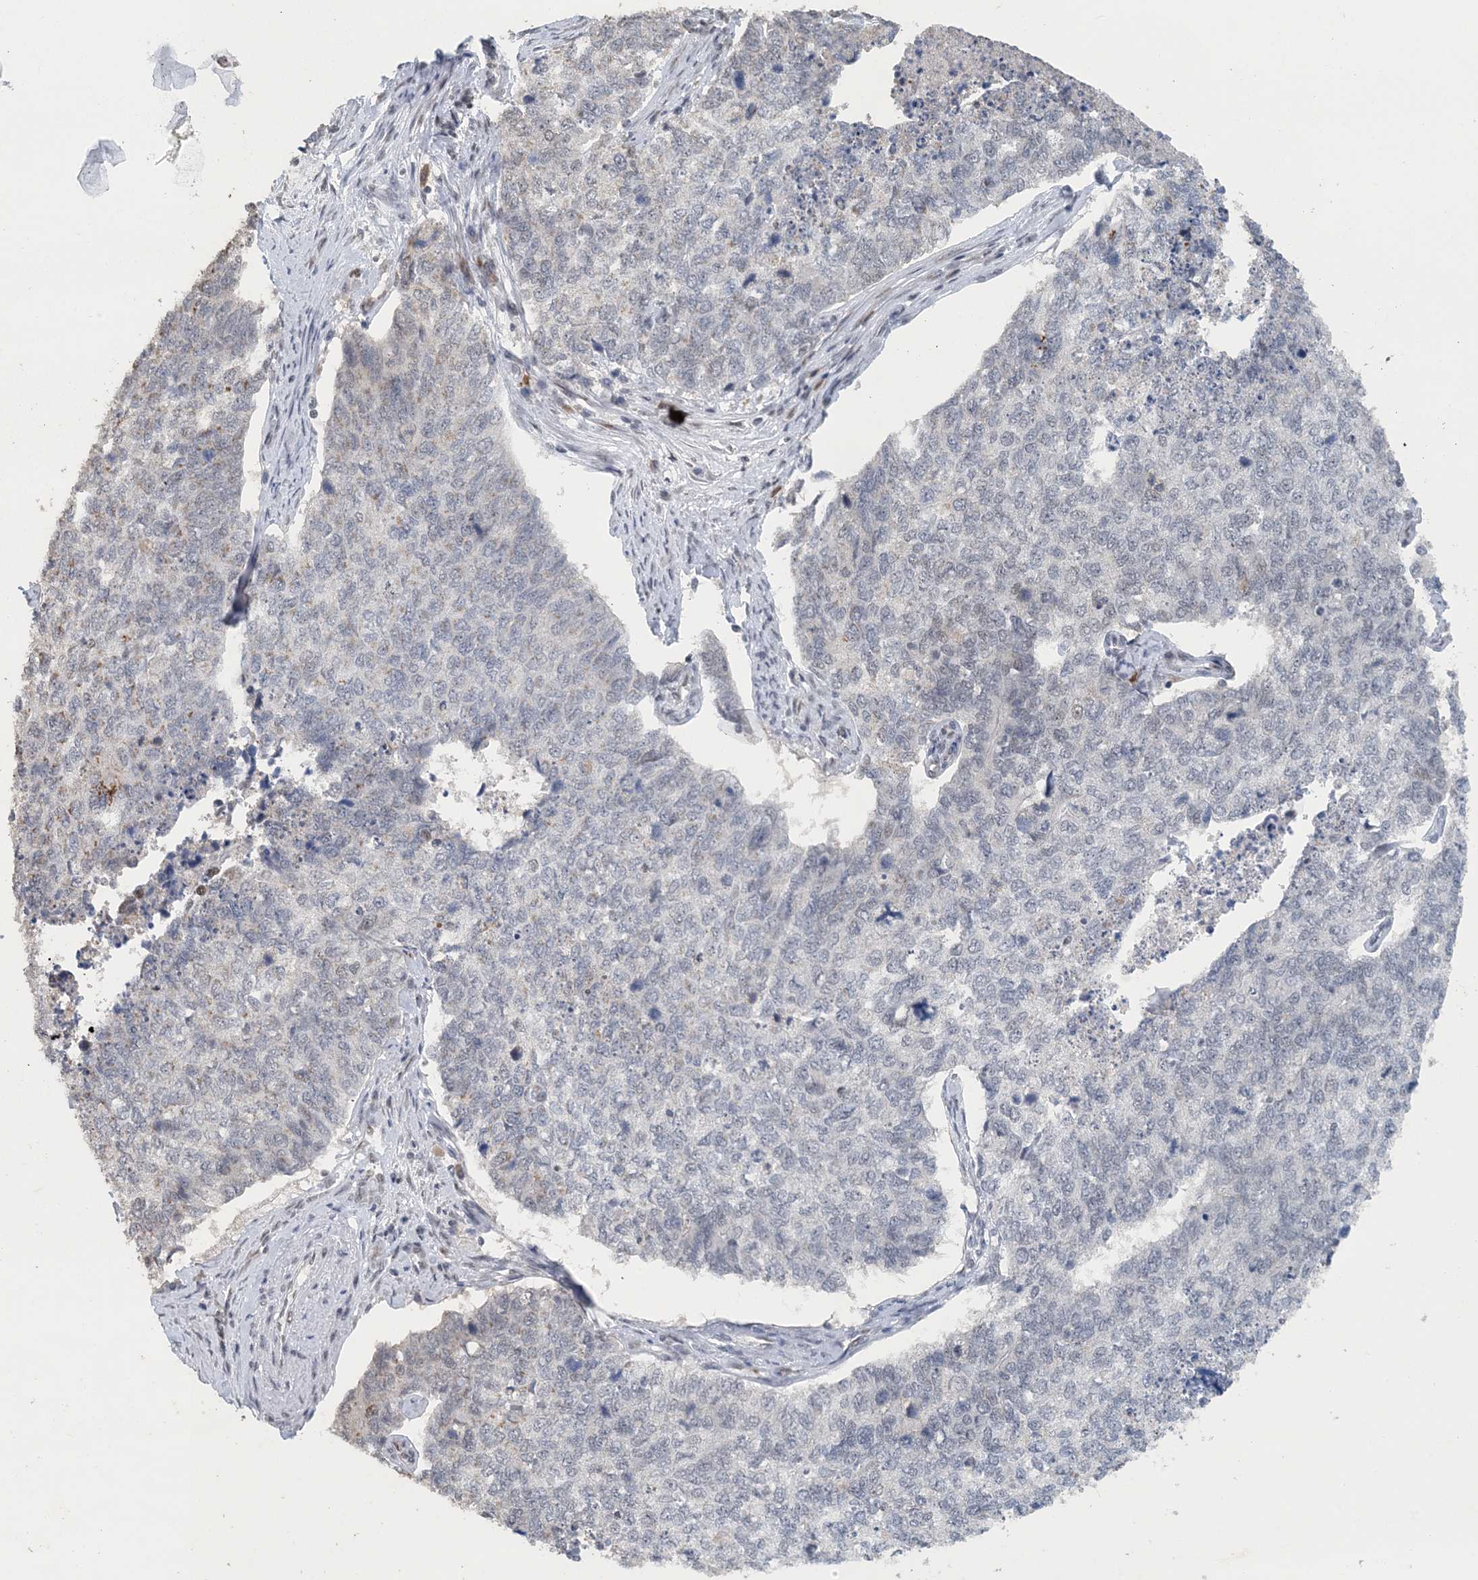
{"staining": {"intensity": "negative", "quantity": "none", "location": "none"}, "tissue": "cervical cancer", "cell_type": "Tumor cells", "image_type": "cancer", "snomed": [{"axis": "morphology", "description": "Squamous cell carcinoma, NOS"}, {"axis": "topography", "description": "Cervix"}], "caption": "Tumor cells show no significant positivity in cervical cancer (squamous cell carcinoma).", "gene": "MBD2", "patient": {"sex": "female", "age": 63}}